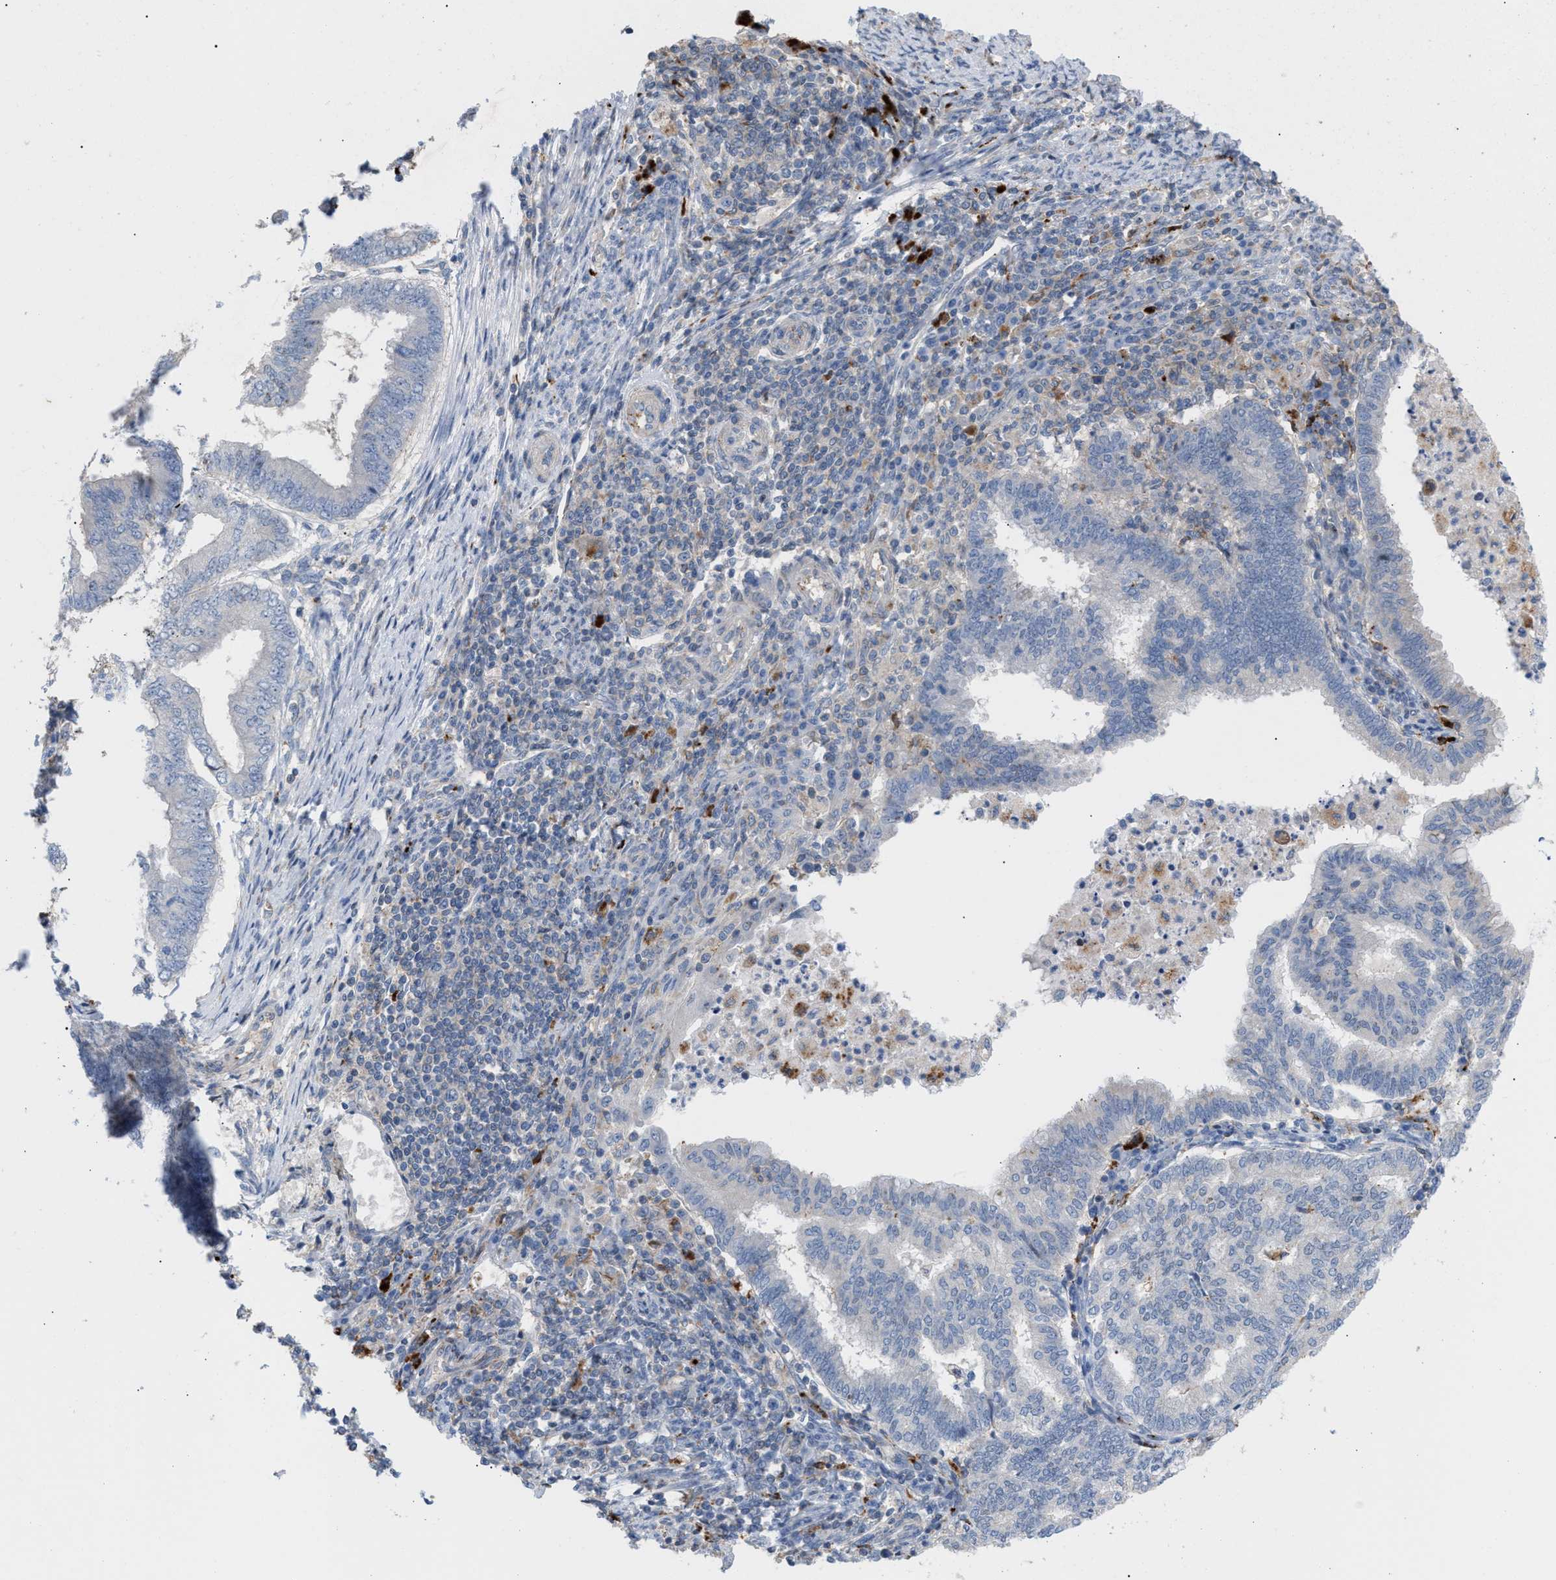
{"staining": {"intensity": "negative", "quantity": "none", "location": "none"}, "tissue": "endometrial cancer", "cell_type": "Tumor cells", "image_type": "cancer", "snomed": [{"axis": "morphology", "description": "Polyp, NOS"}, {"axis": "morphology", "description": "Adenocarcinoma, NOS"}, {"axis": "morphology", "description": "Adenoma, NOS"}, {"axis": "topography", "description": "Endometrium"}], "caption": "DAB immunohistochemical staining of human polyp (endometrial) exhibits no significant expression in tumor cells.", "gene": "MBTD1", "patient": {"sex": "female", "age": 79}}